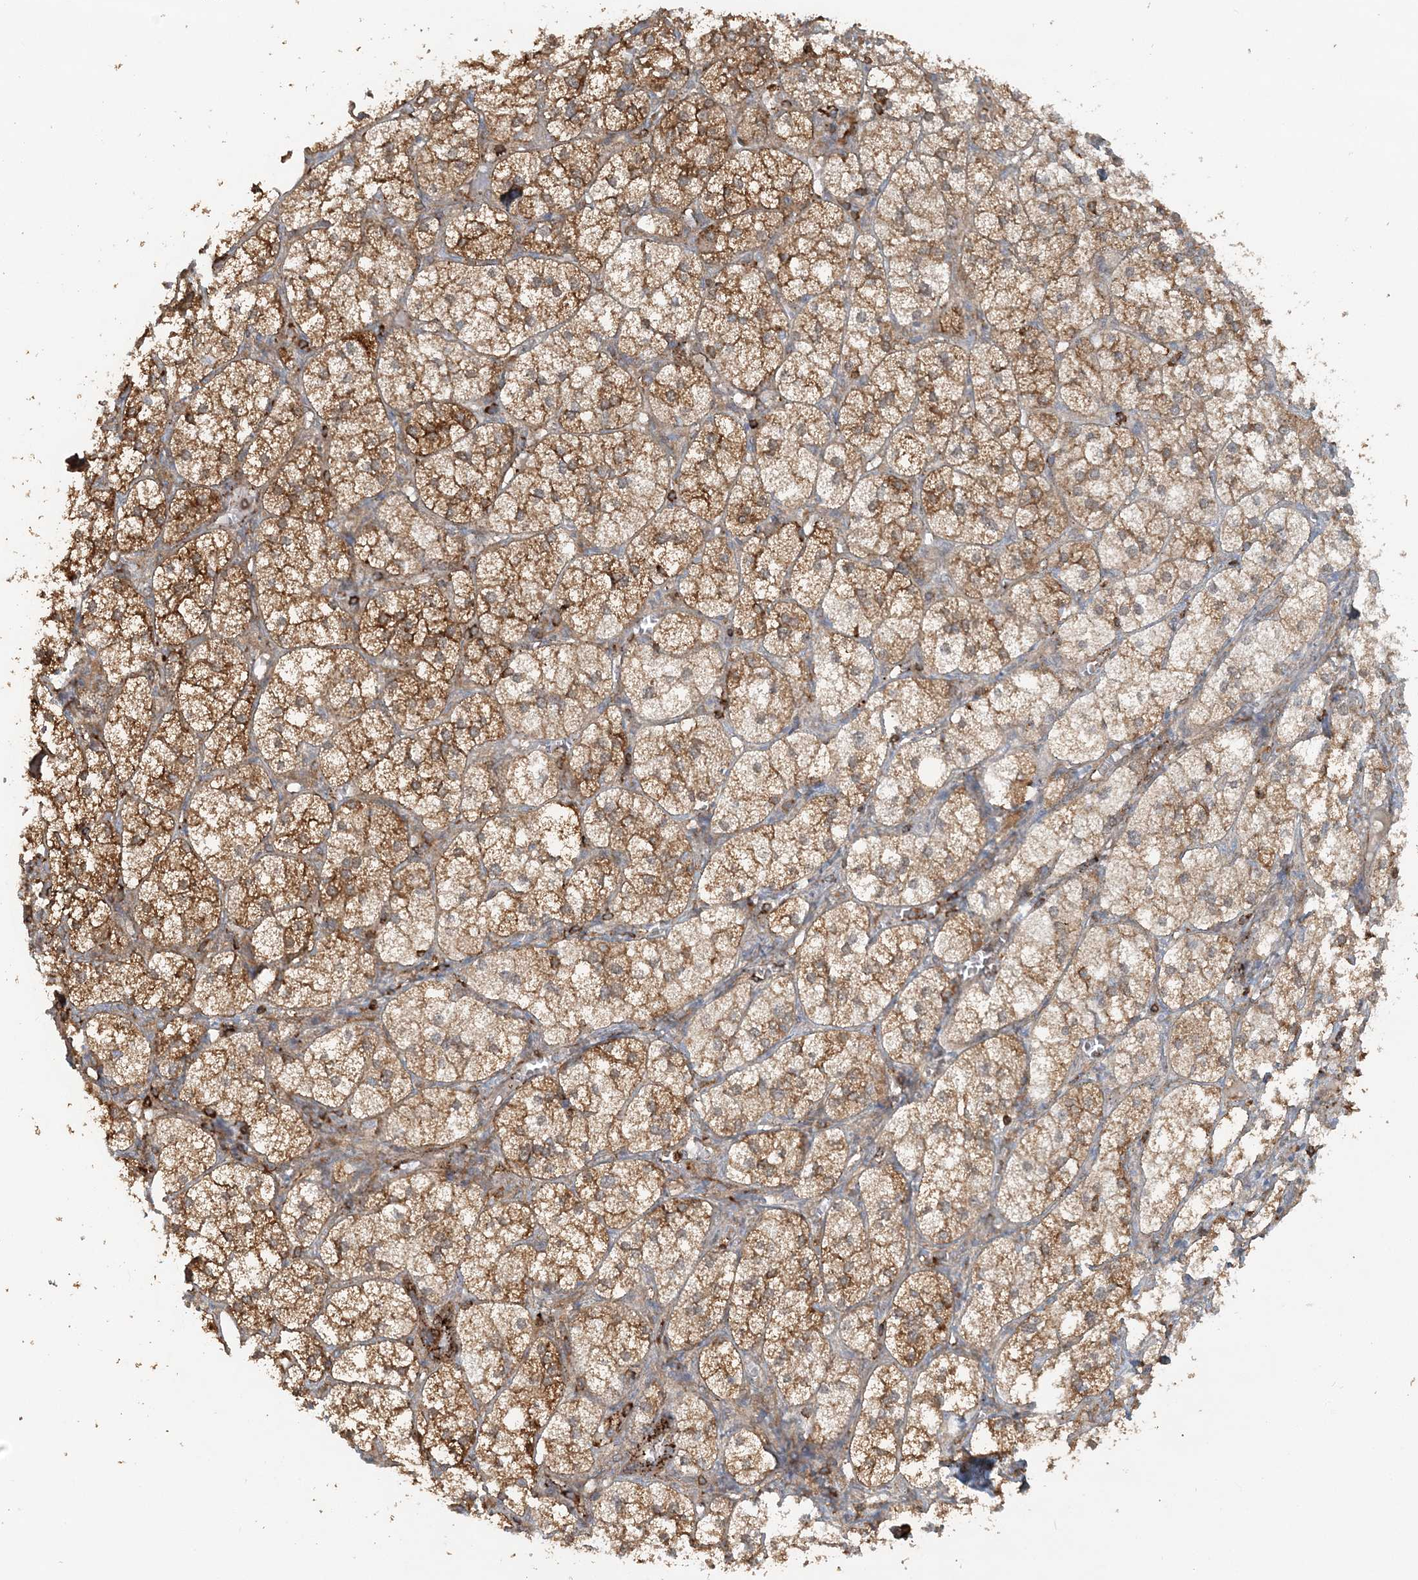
{"staining": {"intensity": "strong", "quantity": ">75%", "location": "cytoplasmic/membranous"}, "tissue": "adrenal gland", "cell_type": "Glandular cells", "image_type": "normal", "snomed": [{"axis": "morphology", "description": "Normal tissue, NOS"}, {"axis": "topography", "description": "Adrenal gland"}], "caption": "Immunohistochemistry image of unremarkable adrenal gland: adrenal gland stained using immunohistochemistry exhibits high levels of strong protein expression localized specifically in the cytoplasmic/membranous of glandular cells, appearing as a cytoplasmic/membranous brown color.", "gene": "DSTN", "patient": {"sex": "female", "age": 61}}